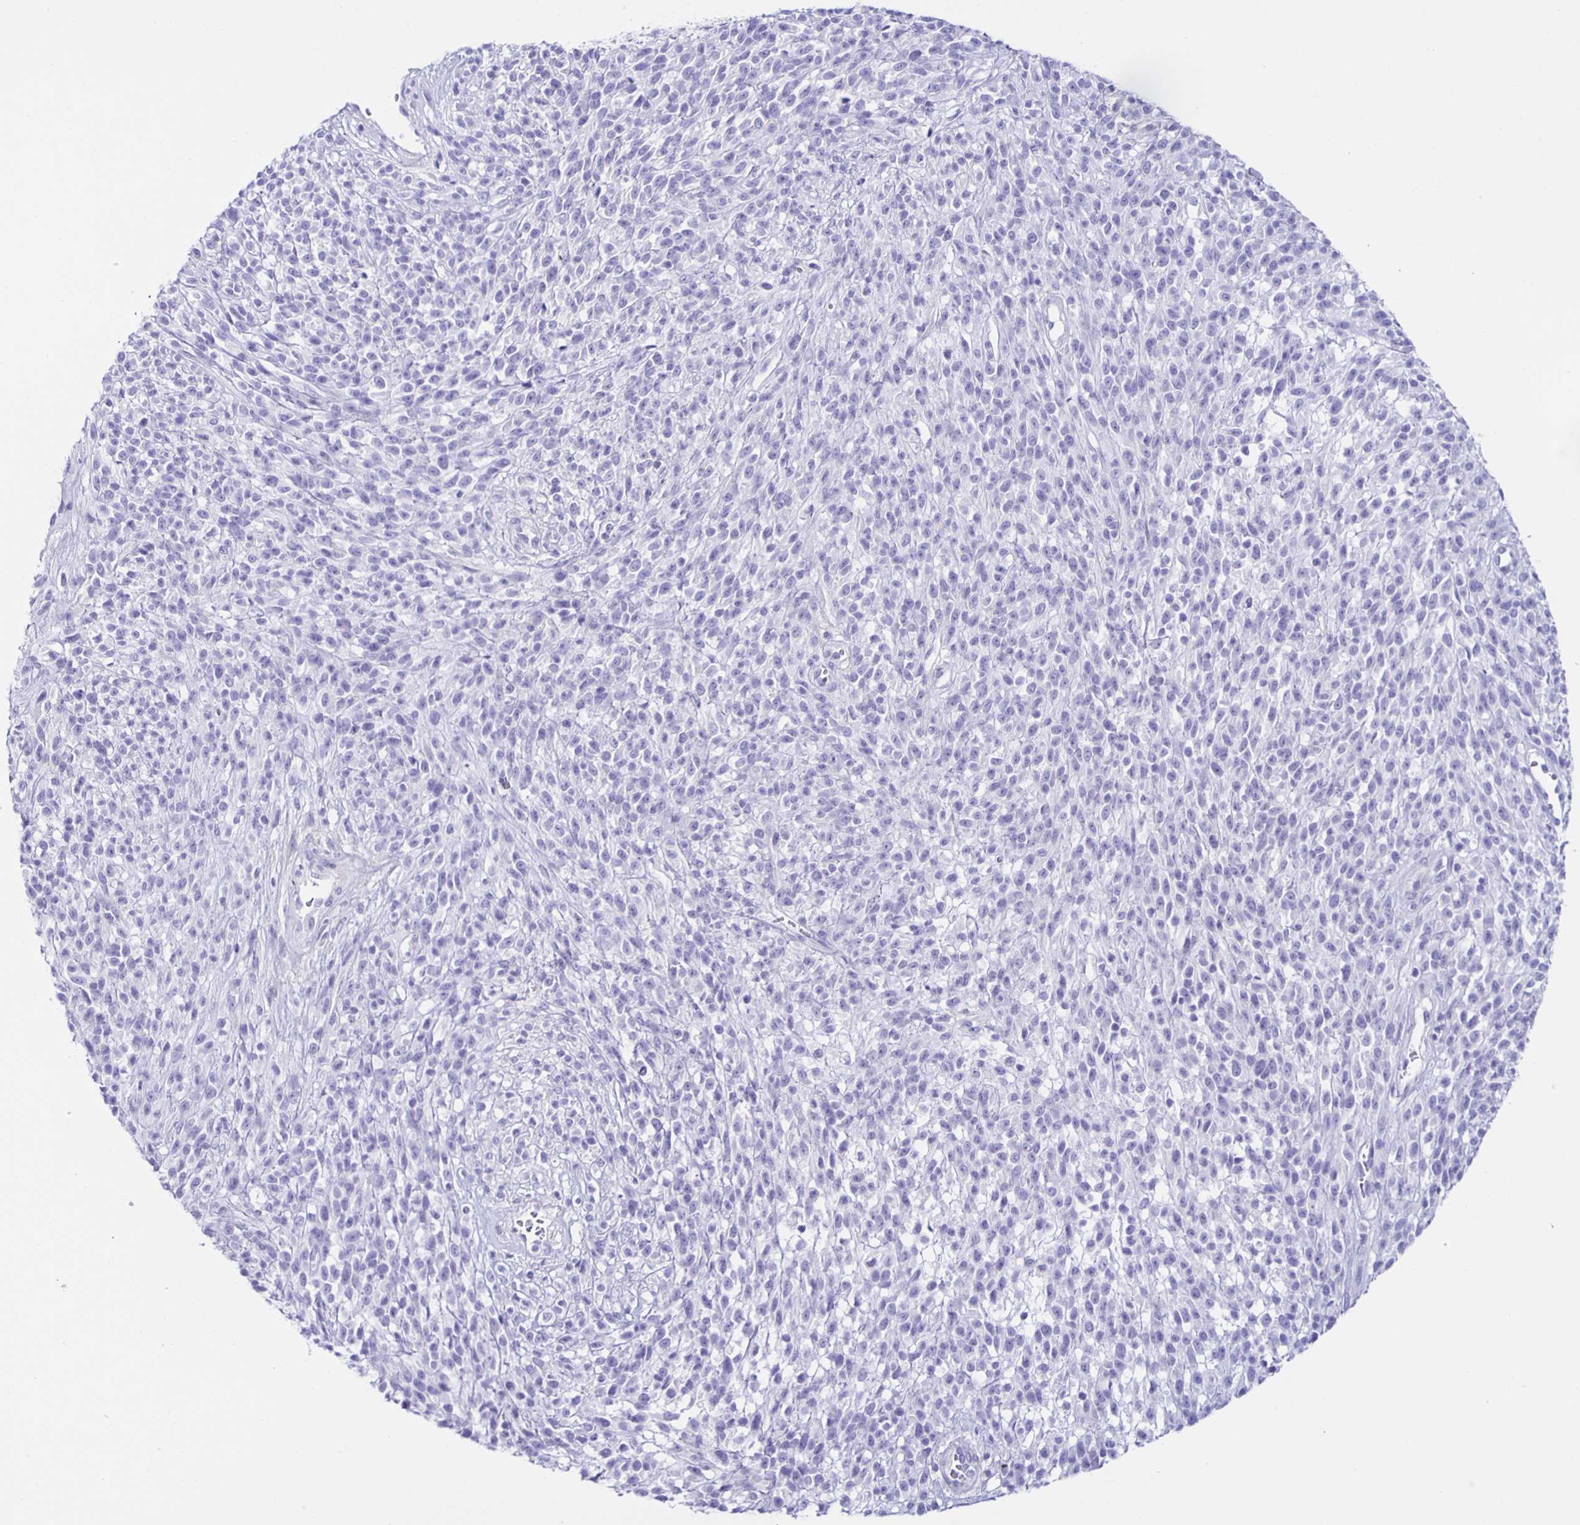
{"staining": {"intensity": "negative", "quantity": "none", "location": "none"}, "tissue": "melanoma", "cell_type": "Tumor cells", "image_type": "cancer", "snomed": [{"axis": "morphology", "description": "Malignant melanoma, NOS"}, {"axis": "topography", "description": "Skin"}, {"axis": "topography", "description": "Skin of trunk"}], "caption": "Immunohistochemistry image of melanoma stained for a protein (brown), which shows no staining in tumor cells.", "gene": "AQP6", "patient": {"sex": "male", "age": 74}}